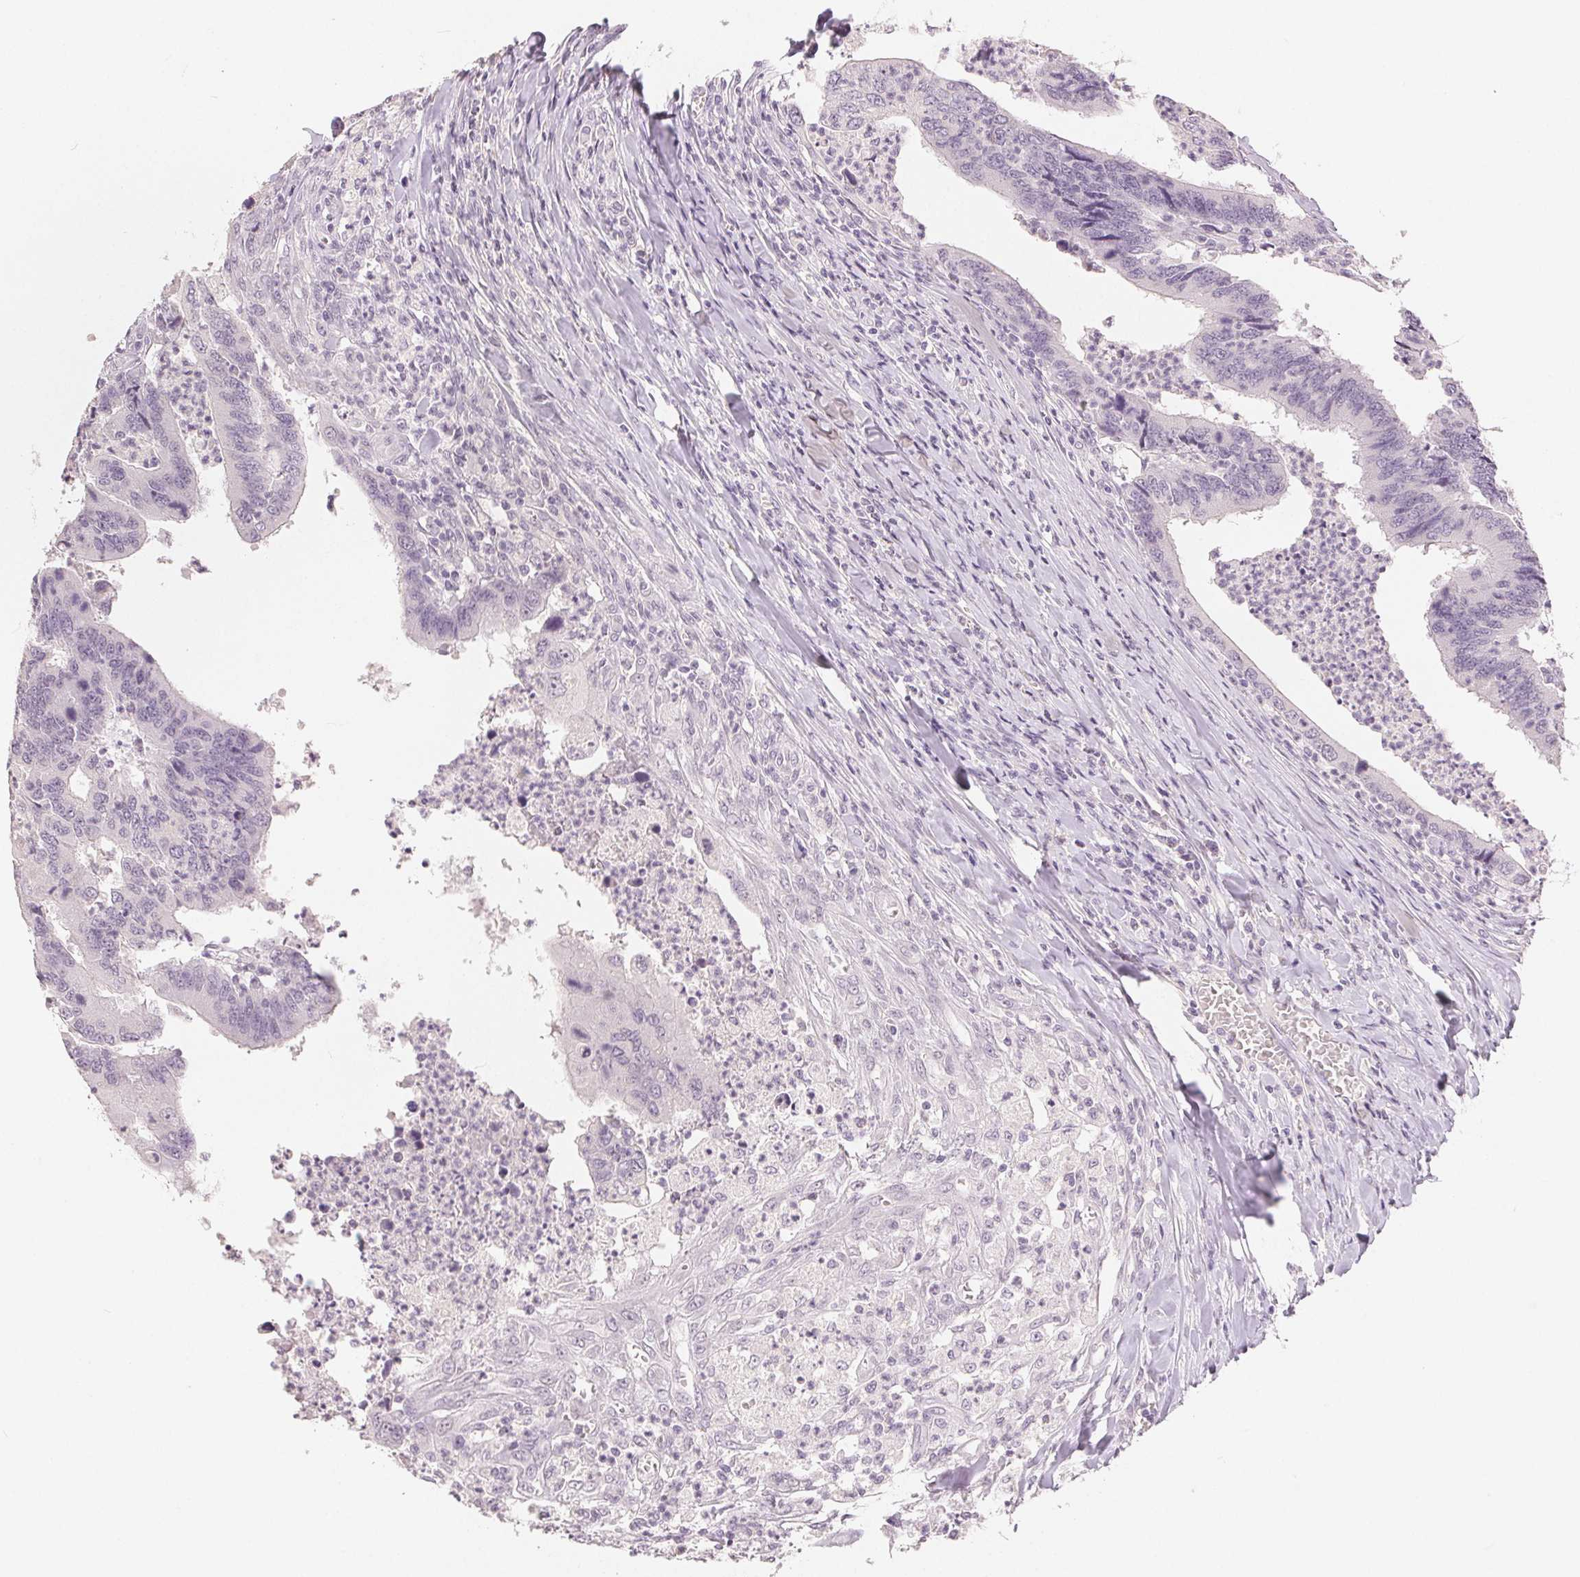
{"staining": {"intensity": "negative", "quantity": "none", "location": "none"}, "tissue": "colorectal cancer", "cell_type": "Tumor cells", "image_type": "cancer", "snomed": [{"axis": "morphology", "description": "Adenocarcinoma, NOS"}, {"axis": "topography", "description": "Colon"}], "caption": "Adenocarcinoma (colorectal) was stained to show a protein in brown. There is no significant expression in tumor cells. Nuclei are stained in blue.", "gene": "SLC27A5", "patient": {"sex": "female", "age": 67}}